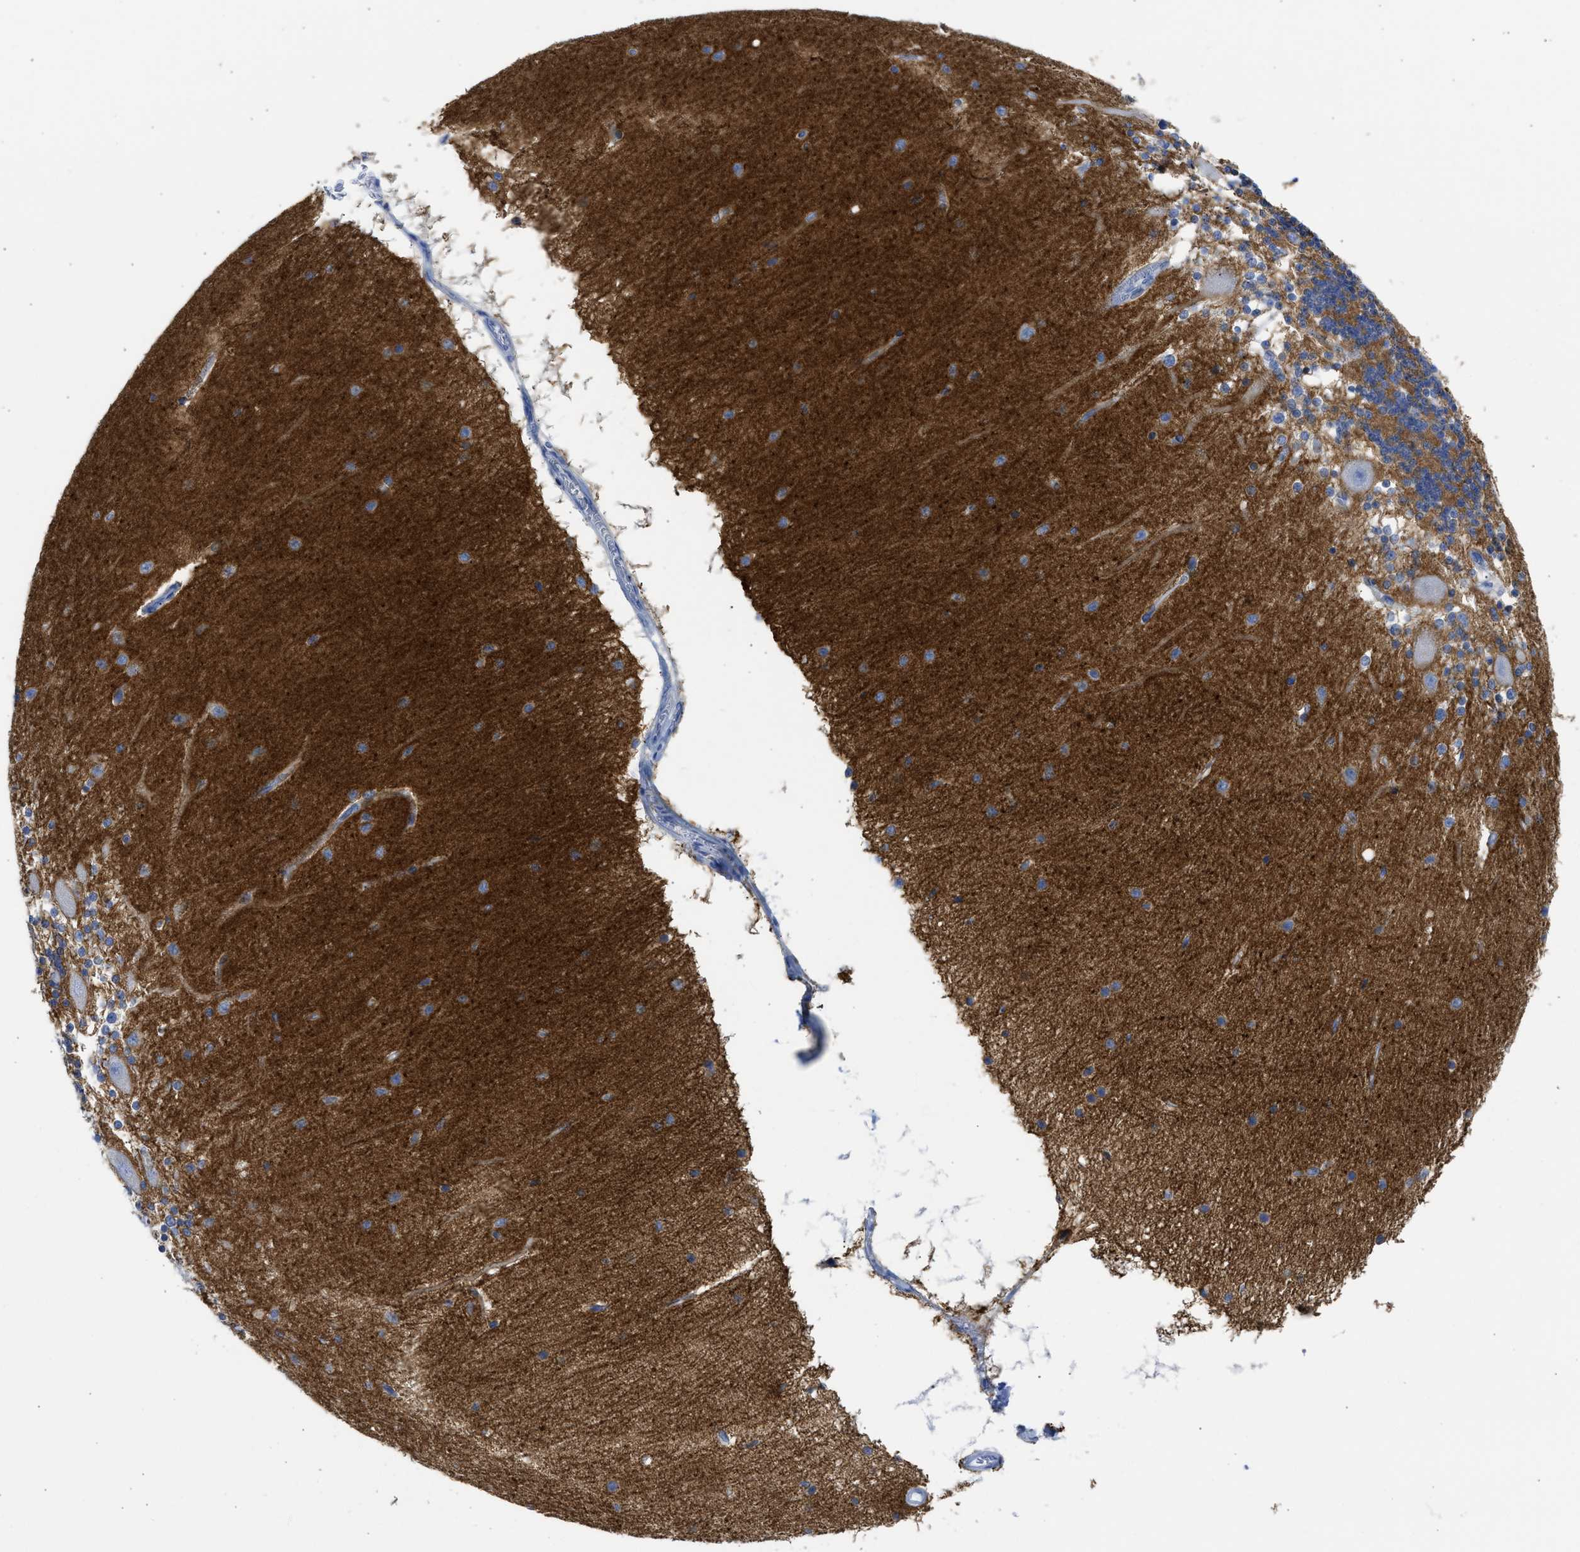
{"staining": {"intensity": "moderate", "quantity": ">75%", "location": "cytoplasmic/membranous"}, "tissue": "cerebellum", "cell_type": "Cells in granular layer", "image_type": "normal", "snomed": [{"axis": "morphology", "description": "Normal tissue, NOS"}, {"axis": "topography", "description": "Cerebellum"}], "caption": "Unremarkable cerebellum reveals moderate cytoplasmic/membranous positivity in approximately >75% of cells in granular layer, visualized by immunohistochemistry. (IHC, brightfield microscopy, high magnification).", "gene": "NCAM1", "patient": {"sex": "female", "age": 54}}